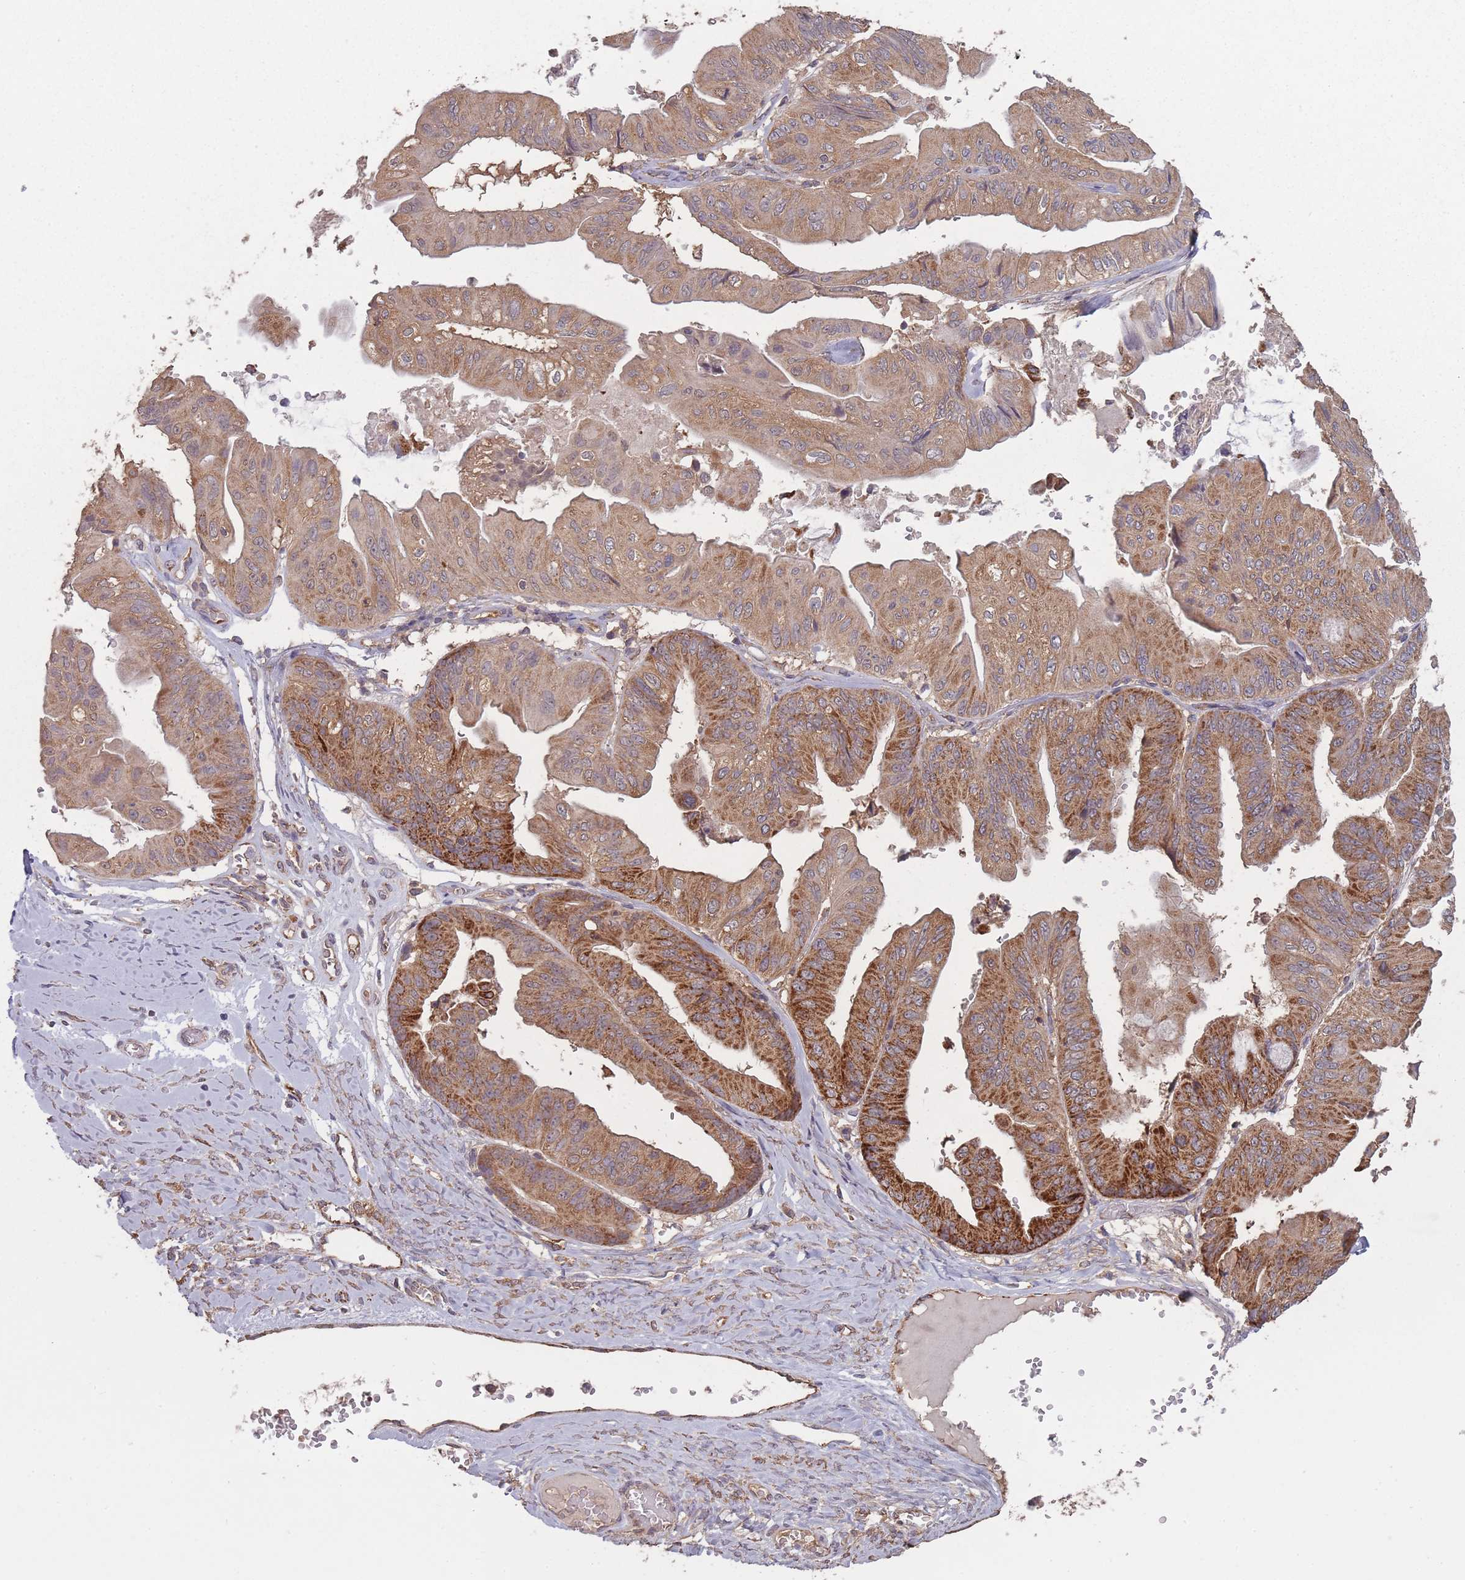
{"staining": {"intensity": "strong", "quantity": ">75%", "location": "cytoplasmic/membranous"}, "tissue": "ovarian cancer", "cell_type": "Tumor cells", "image_type": "cancer", "snomed": [{"axis": "morphology", "description": "Cystadenocarcinoma, mucinous, NOS"}, {"axis": "topography", "description": "Ovary"}], "caption": "Tumor cells show high levels of strong cytoplasmic/membranous staining in approximately >75% of cells in human ovarian cancer (mucinous cystadenocarcinoma). (DAB IHC, brown staining for protein, blue staining for nuclei).", "gene": "SANBR", "patient": {"sex": "female", "age": 61}}